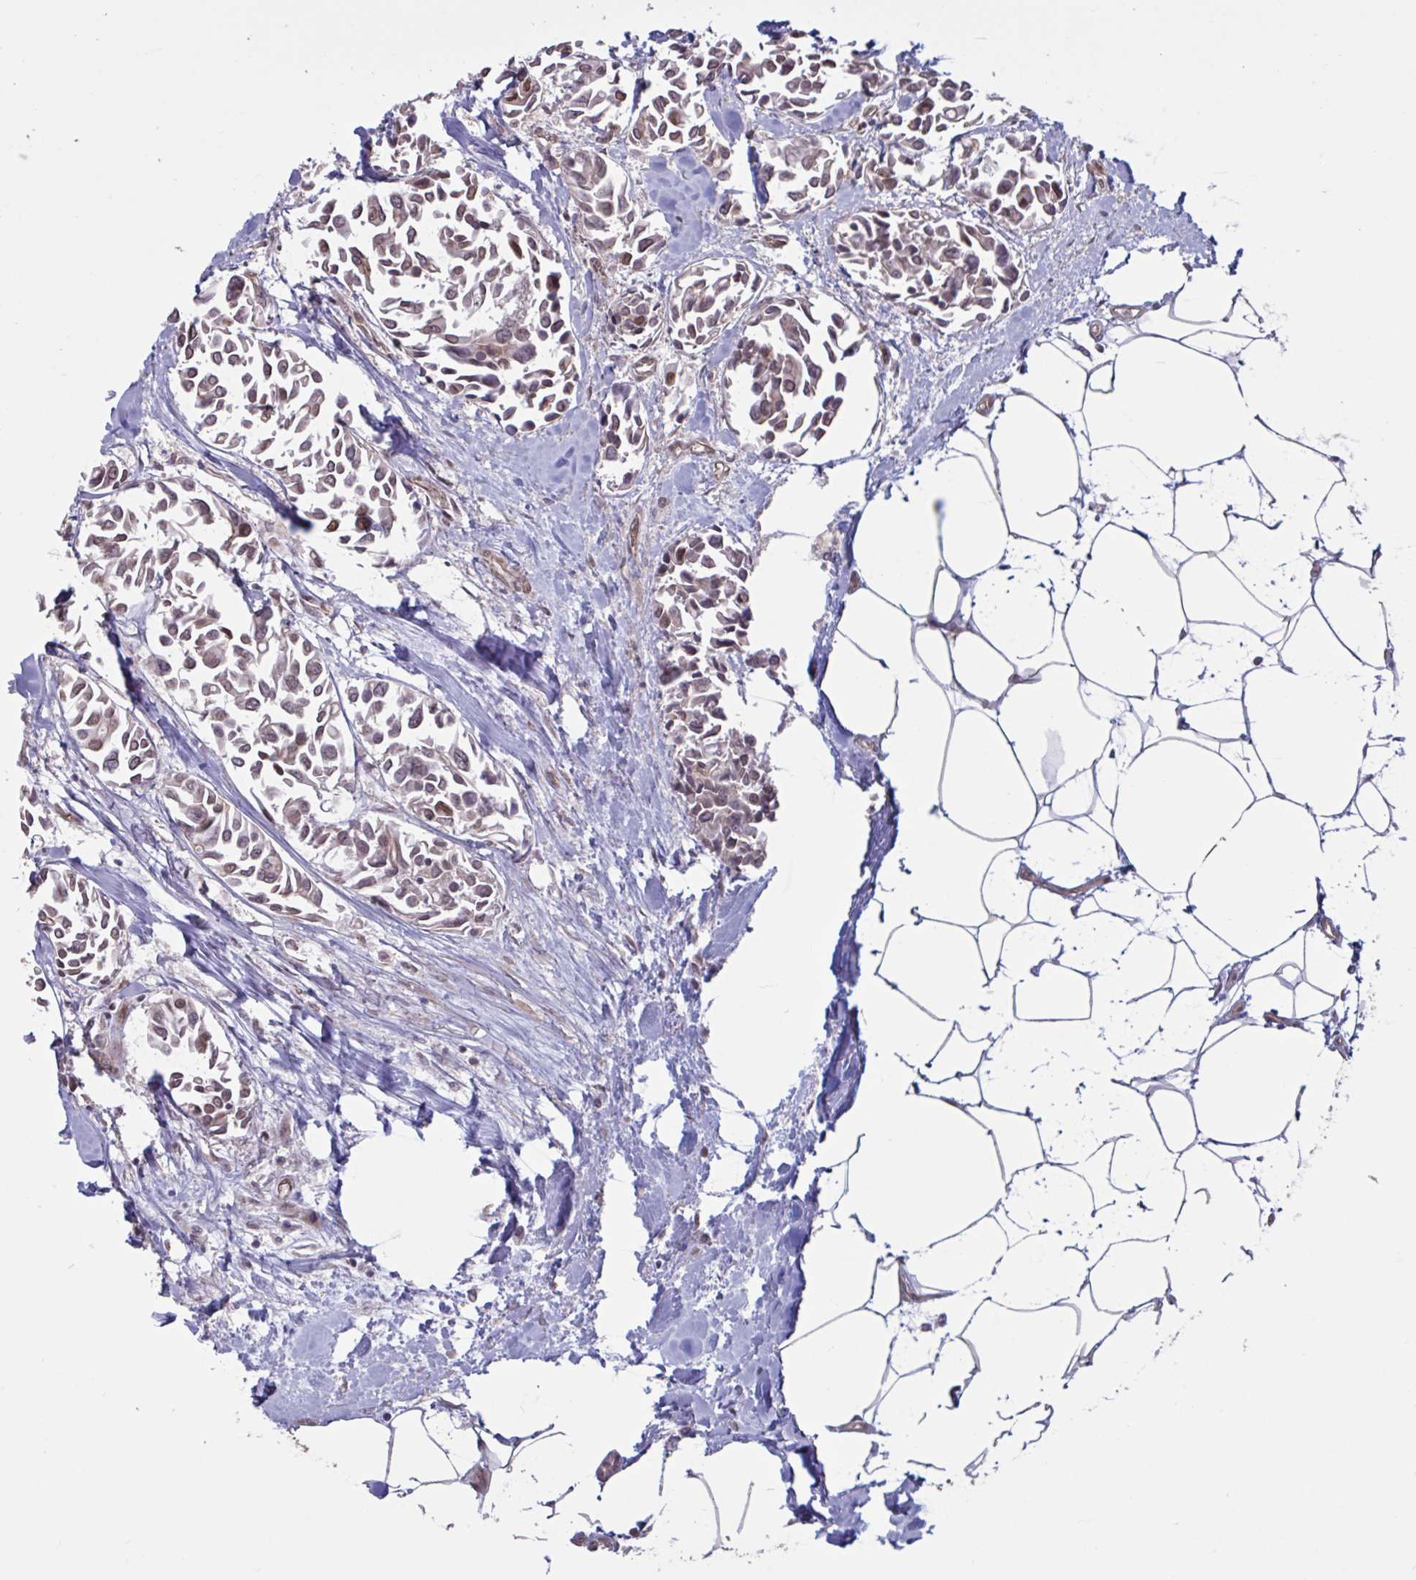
{"staining": {"intensity": "moderate", "quantity": "25%-75%", "location": "nuclear"}, "tissue": "breast cancer", "cell_type": "Tumor cells", "image_type": "cancer", "snomed": [{"axis": "morphology", "description": "Duct carcinoma"}, {"axis": "topography", "description": "Breast"}], "caption": "Brown immunohistochemical staining in human breast cancer (intraductal carcinoma) exhibits moderate nuclear expression in approximately 25%-75% of tumor cells. The staining is performed using DAB brown chromogen to label protein expression. The nuclei are counter-stained blue using hematoxylin.", "gene": "IPO5", "patient": {"sex": "female", "age": 54}}